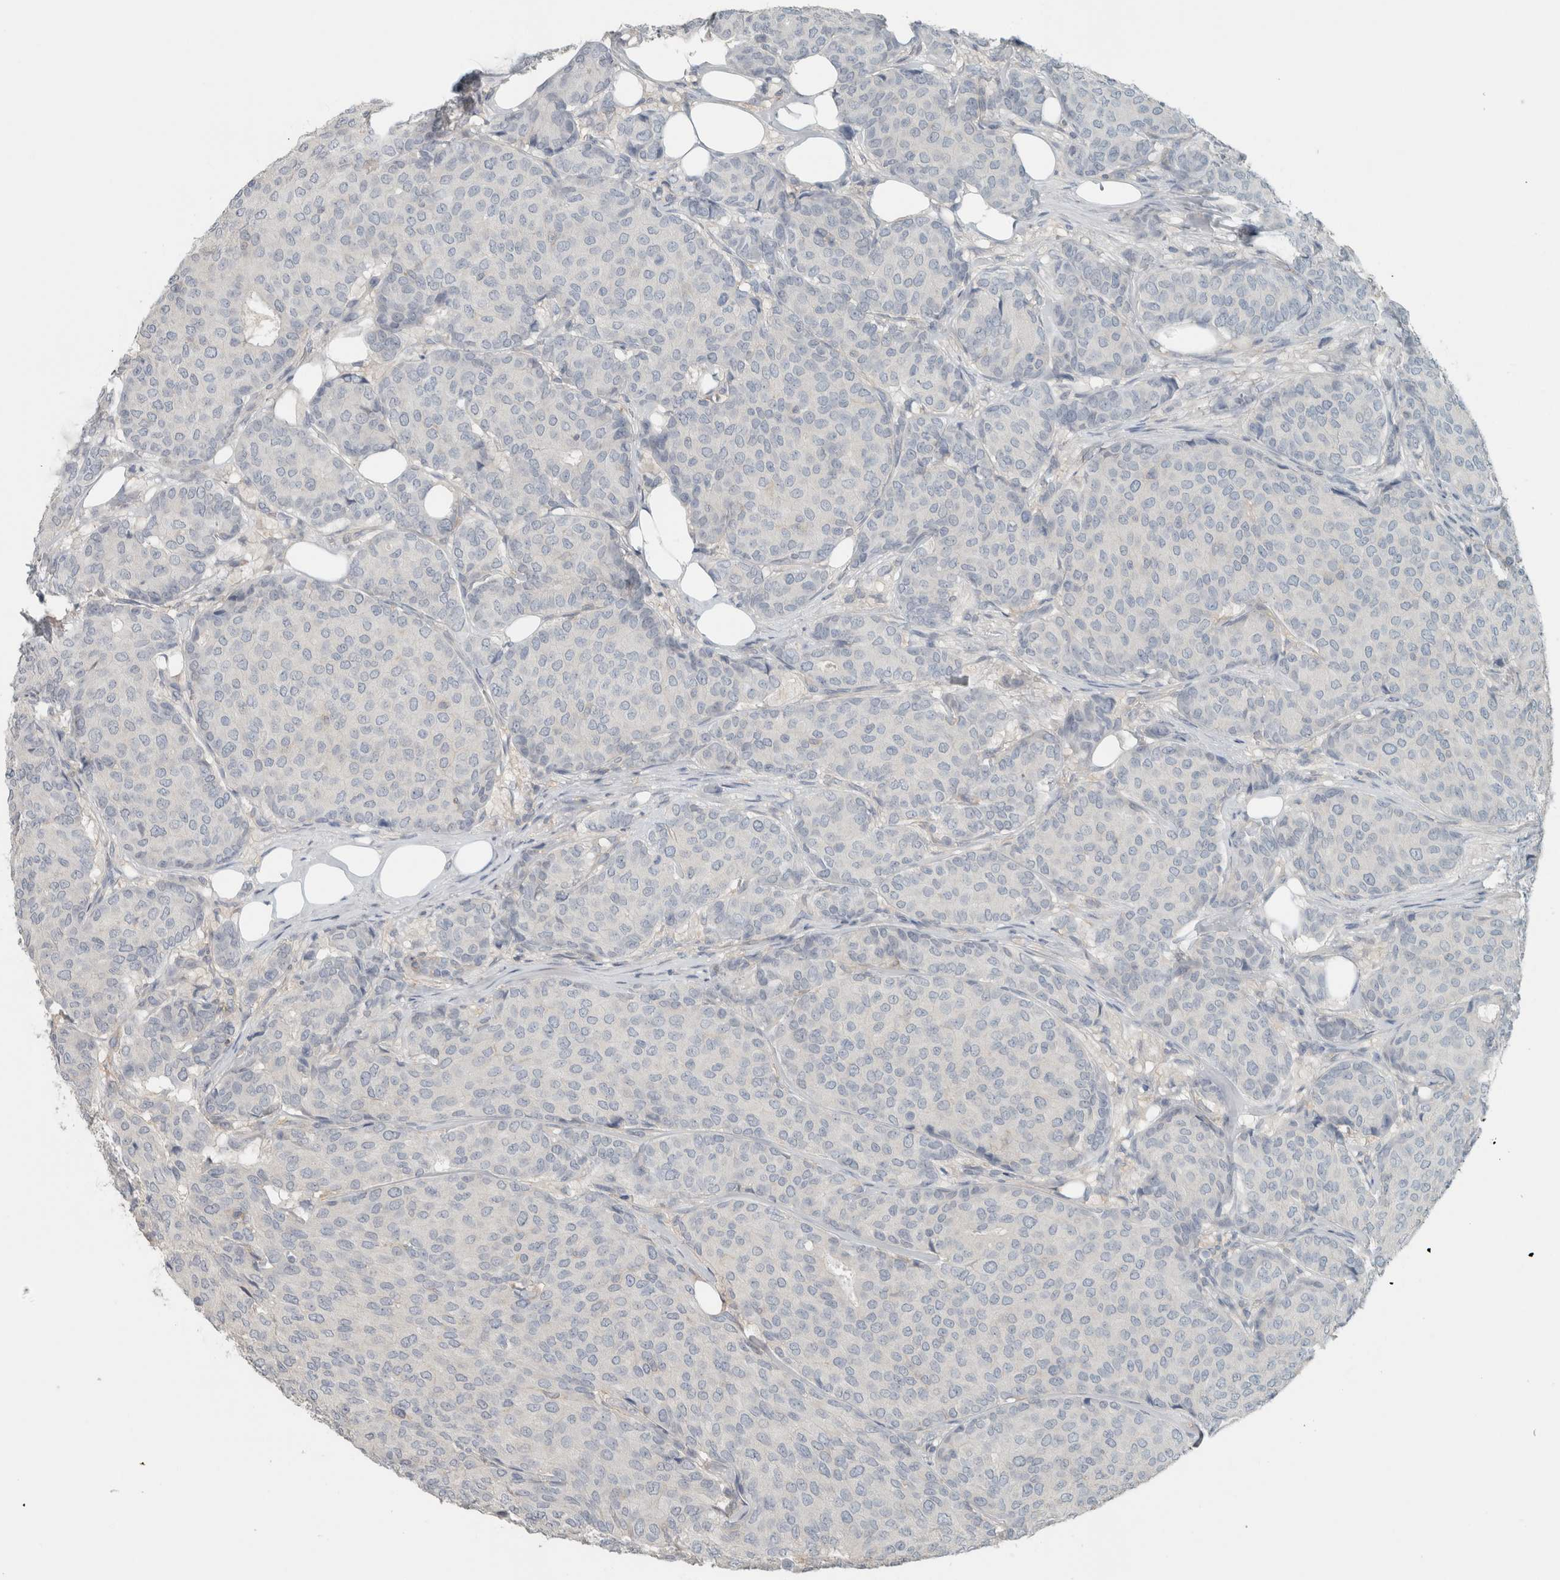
{"staining": {"intensity": "negative", "quantity": "none", "location": "none"}, "tissue": "breast cancer", "cell_type": "Tumor cells", "image_type": "cancer", "snomed": [{"axis": "morphology", "description": "Duct carcinoma"}, {"axis": "topography", "description": "Breast"}], "caption": "Immunohistochemical staining of human infiltrating ductal carcinoma (breast) exhibits no significant expression in tumor cells. (Brightfield microscopy of DAB immunohistochemistry at high magnification).", "gene": "SCIN", "patient": {"sex": "female", "age": 75}}